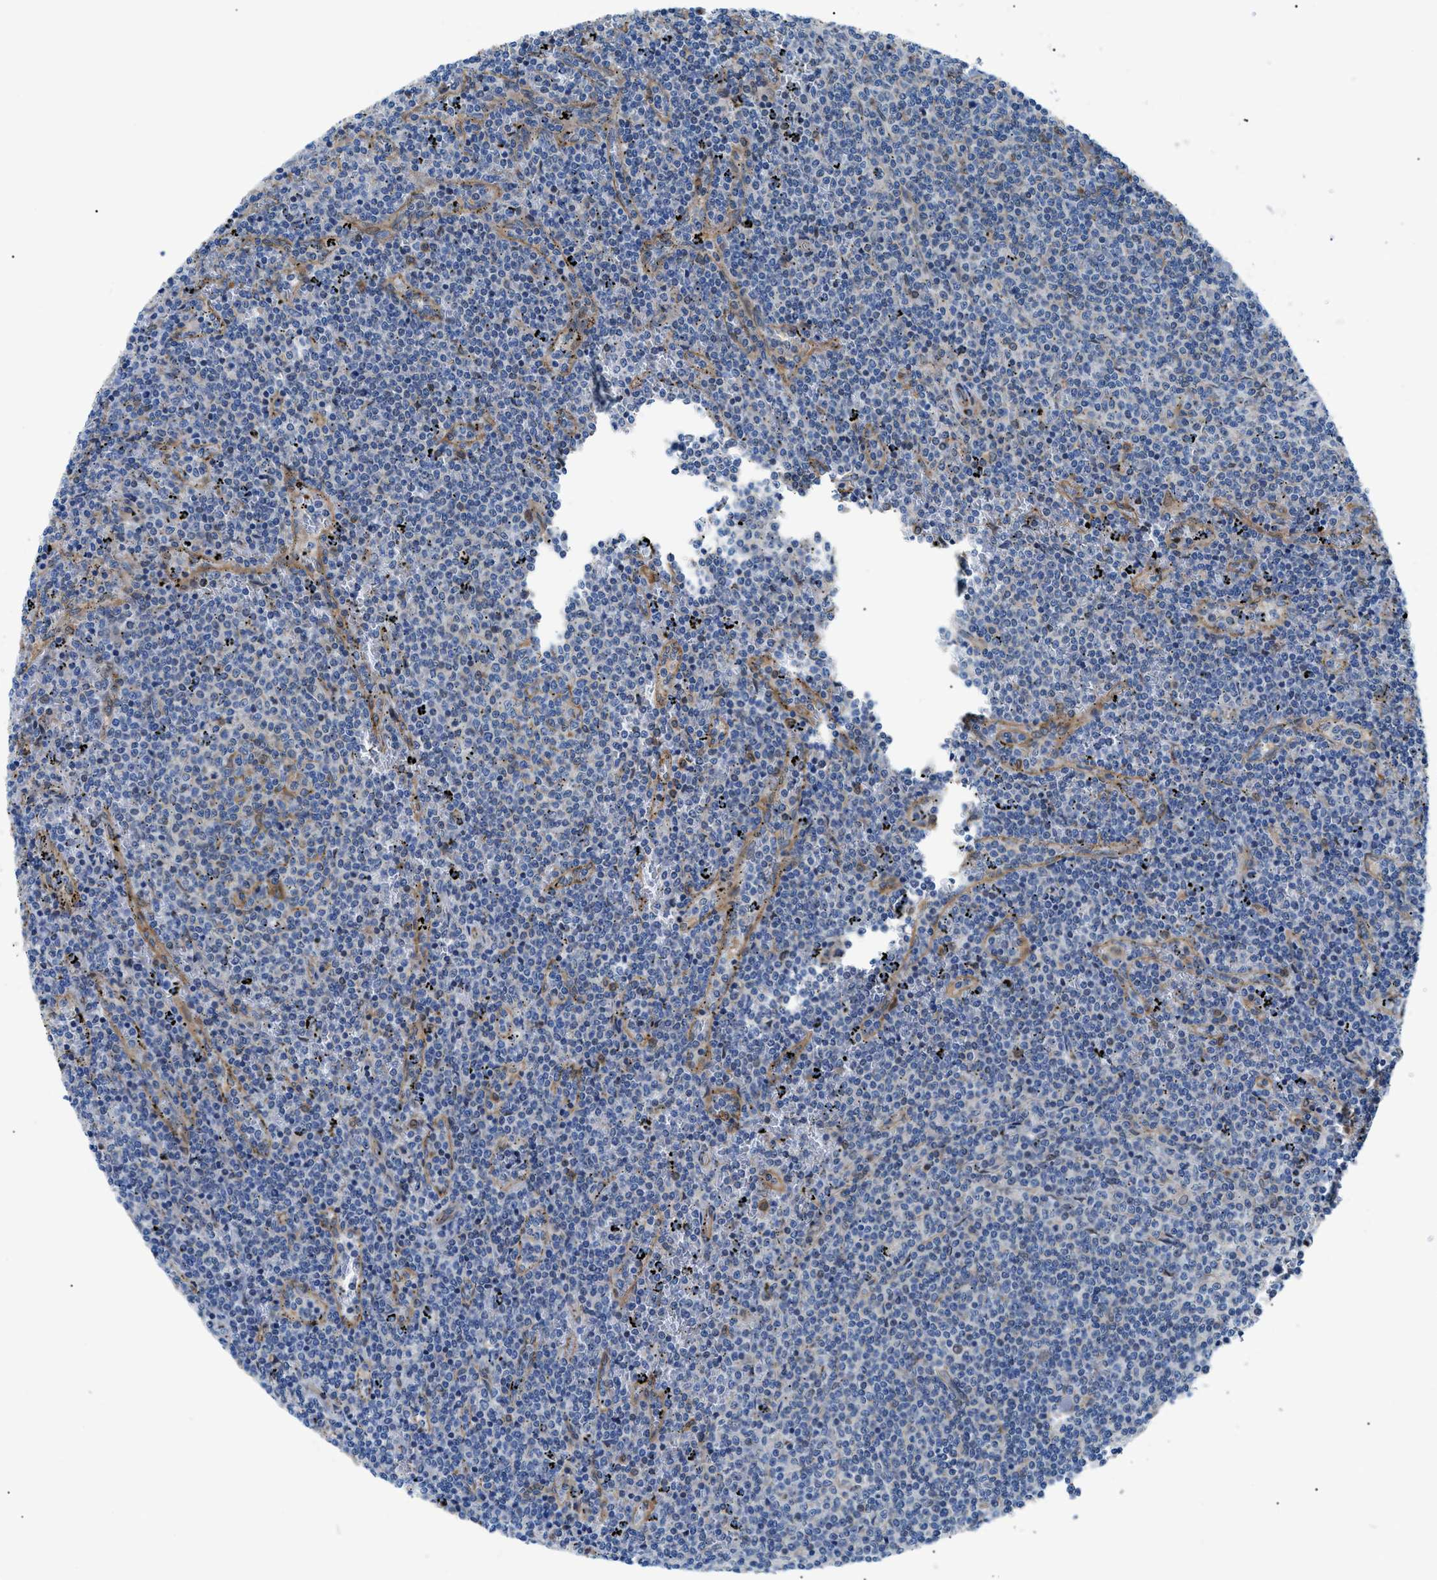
{"staining": {"intensity": "negative", "quantity": "none", "location": "none"}, "tissue": "lymphoma", "cell_type": "Tumor cells", "image_type": "cancer", "snomed": [{"axis": "morphology", "description": "Malignant lymphoma, non-Hodgkin's type, Low grade"}, {"axis": "topography", "description": "Spleen"}], "caption": "IHC histopathology image of neoplastic tissue: human low-grade malignant lymphoma, non-Hodgkin's type stained with DAB (3,3'-diaminobenzidine) exhibits no significant protein positivity in tumor cells.", "gene": "DMAC1", "patient": {"sex": "female", "age": 50}}